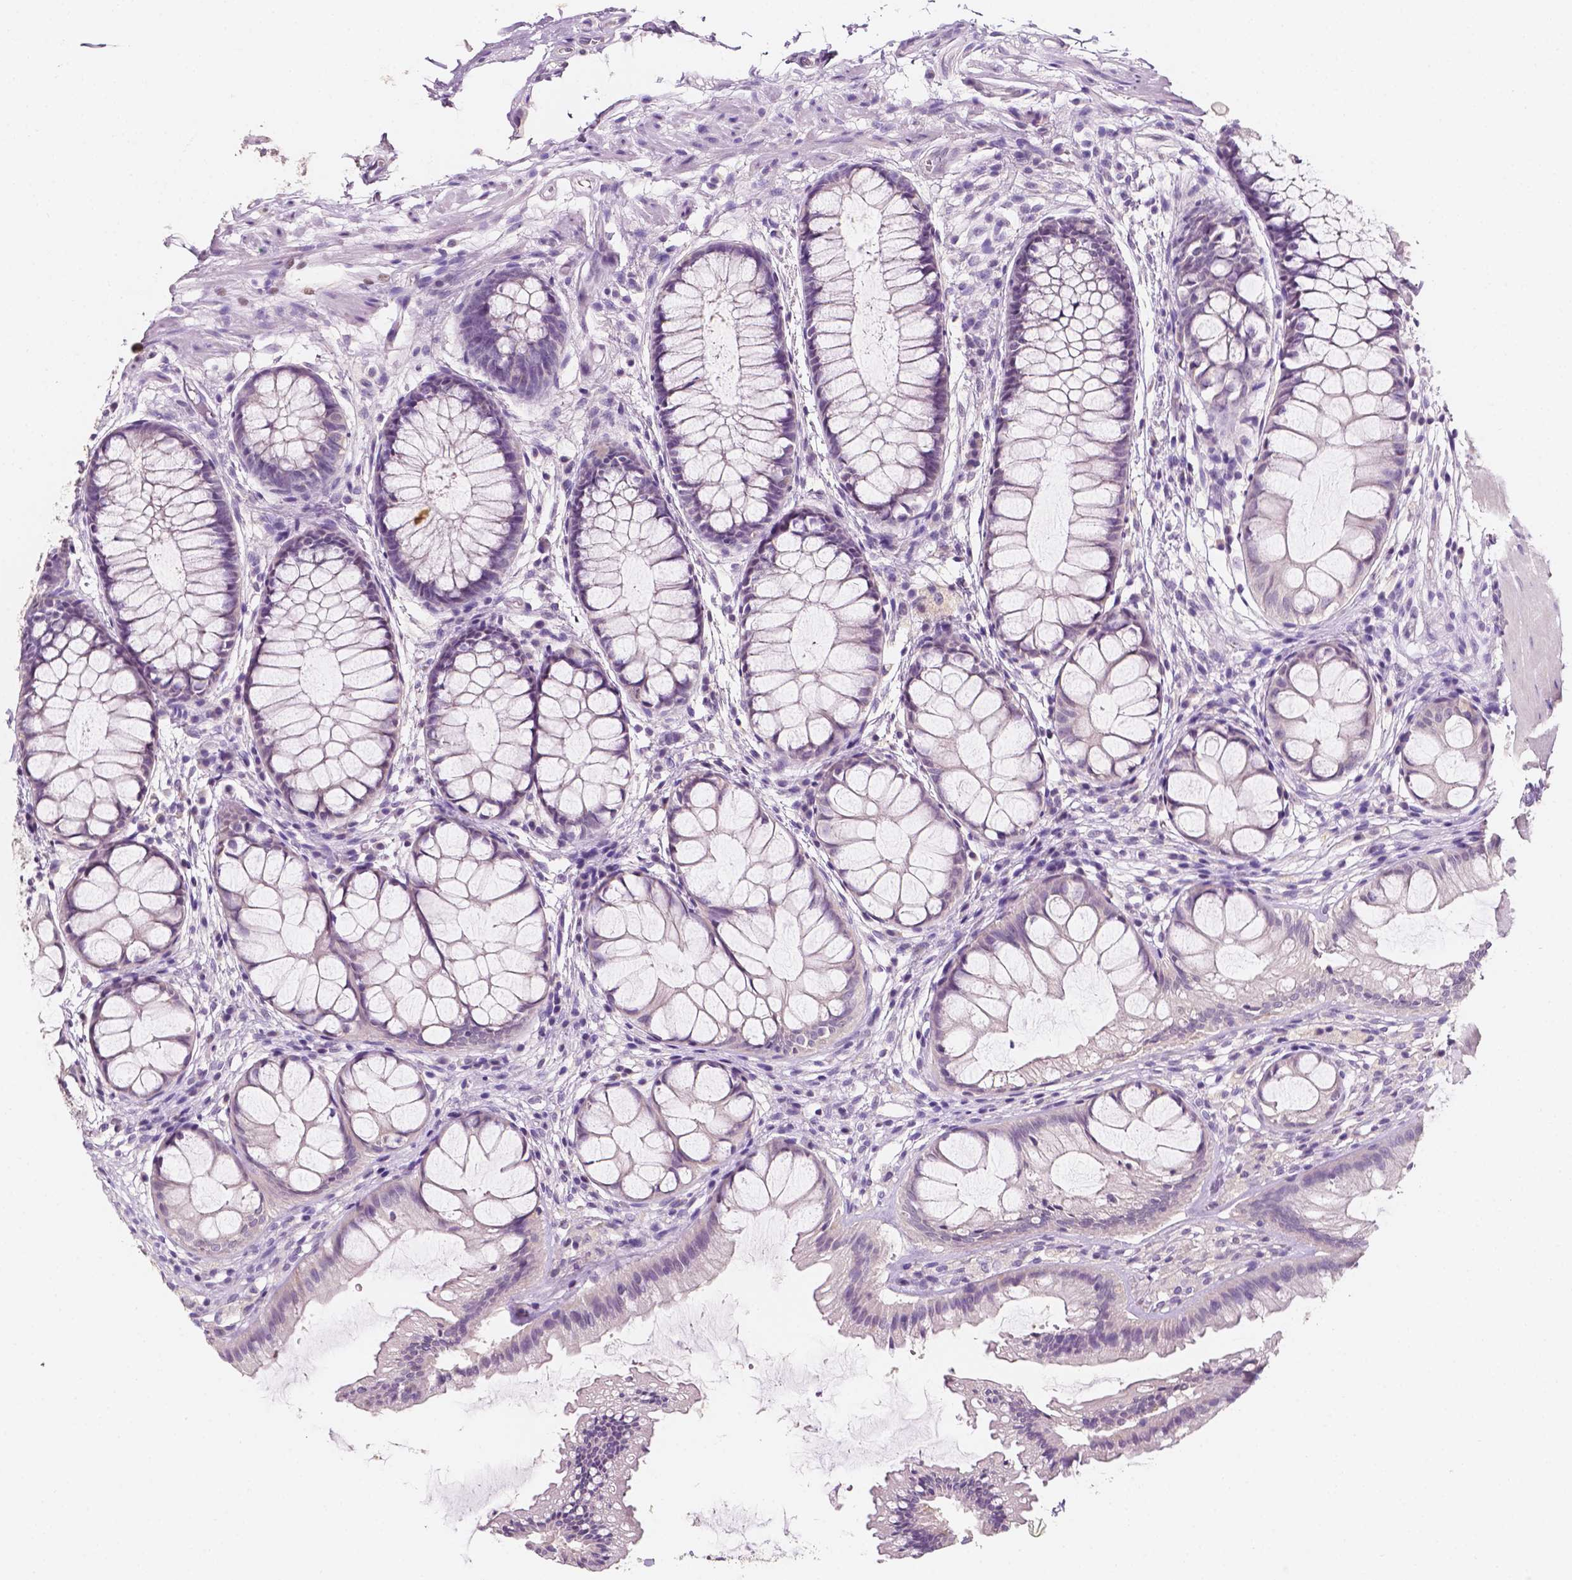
{"staining": {"intensity": "negative", "quantity": "none", "location": "none"}, "tissue": "rectum", "cell_type": "Glandular cells", "image_type": "normal", "snomed": [{"axis": "morphology", "description": "Normal tissue, NOS"}, {"axis": "topography", "description": "Rectum"}], "caption": "Unremarkable rectum was stained to show a protein in brown. There is no significant positivity in glandular cells. The staining is performed using DAB brown chromogen with nuclei counter-stained in using hematoxylin.", "gene": "TAL1", "patient": {"sex": "female", "age": 62}}